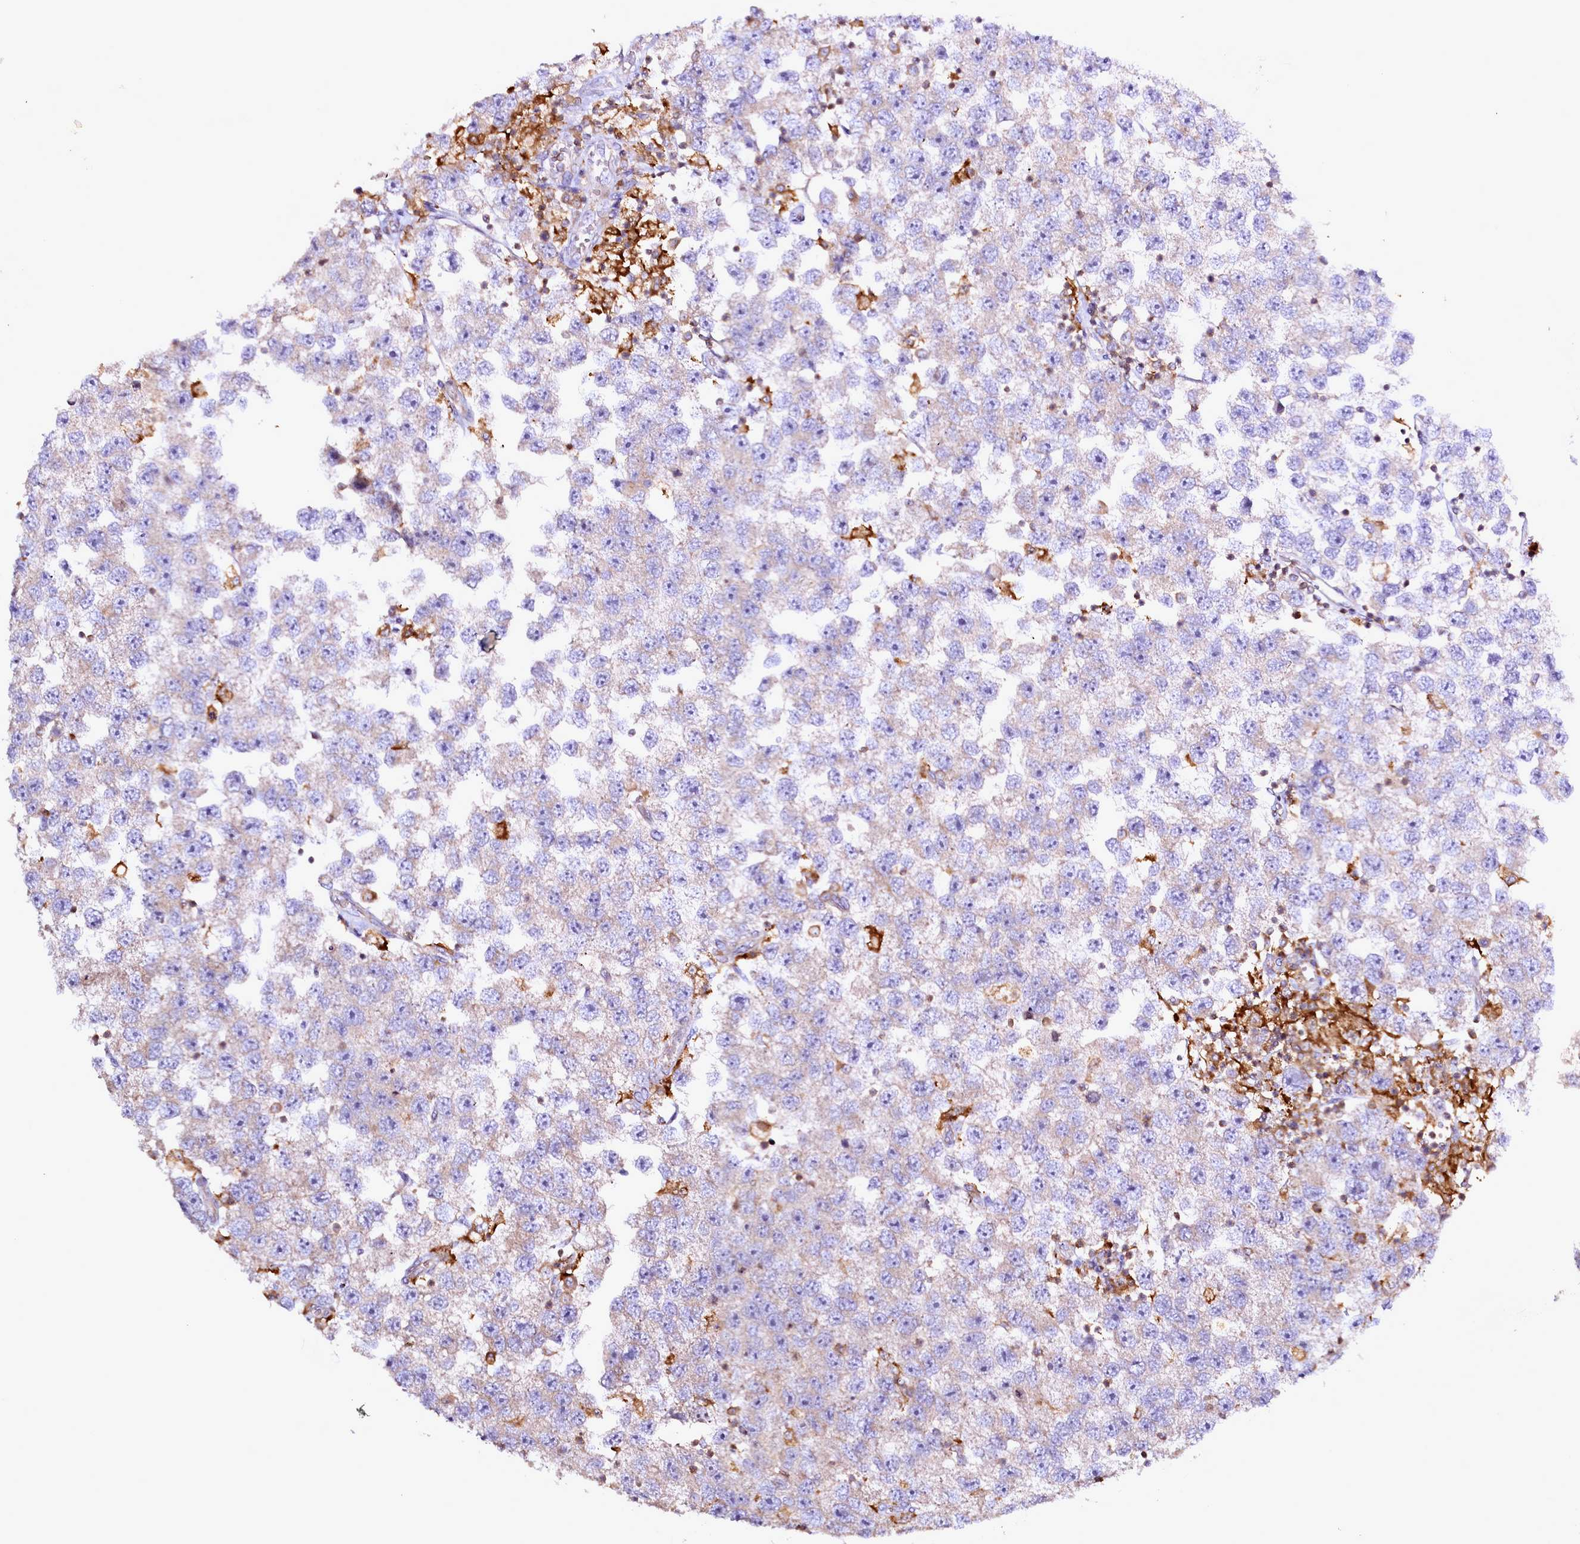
{"staining": {"intensity": "weak", "quantity": "<25%", "location": "cytoplasmic/membranous"}, "tissue": "testis cancer", "cell_type": "Tumor cells", "image_type": "cancer", "snomed": [{"axis": "morphology", "description": "Seminoma, NOS"}, {"axis": "topography", "description": "Testis"}], "caption": "DAB immunohistochemical staining of testis cancer shows no significant positivity in tumor cells.", "gene": "NCKAP1L", "patient": {"sex": "male", "age": 26}}